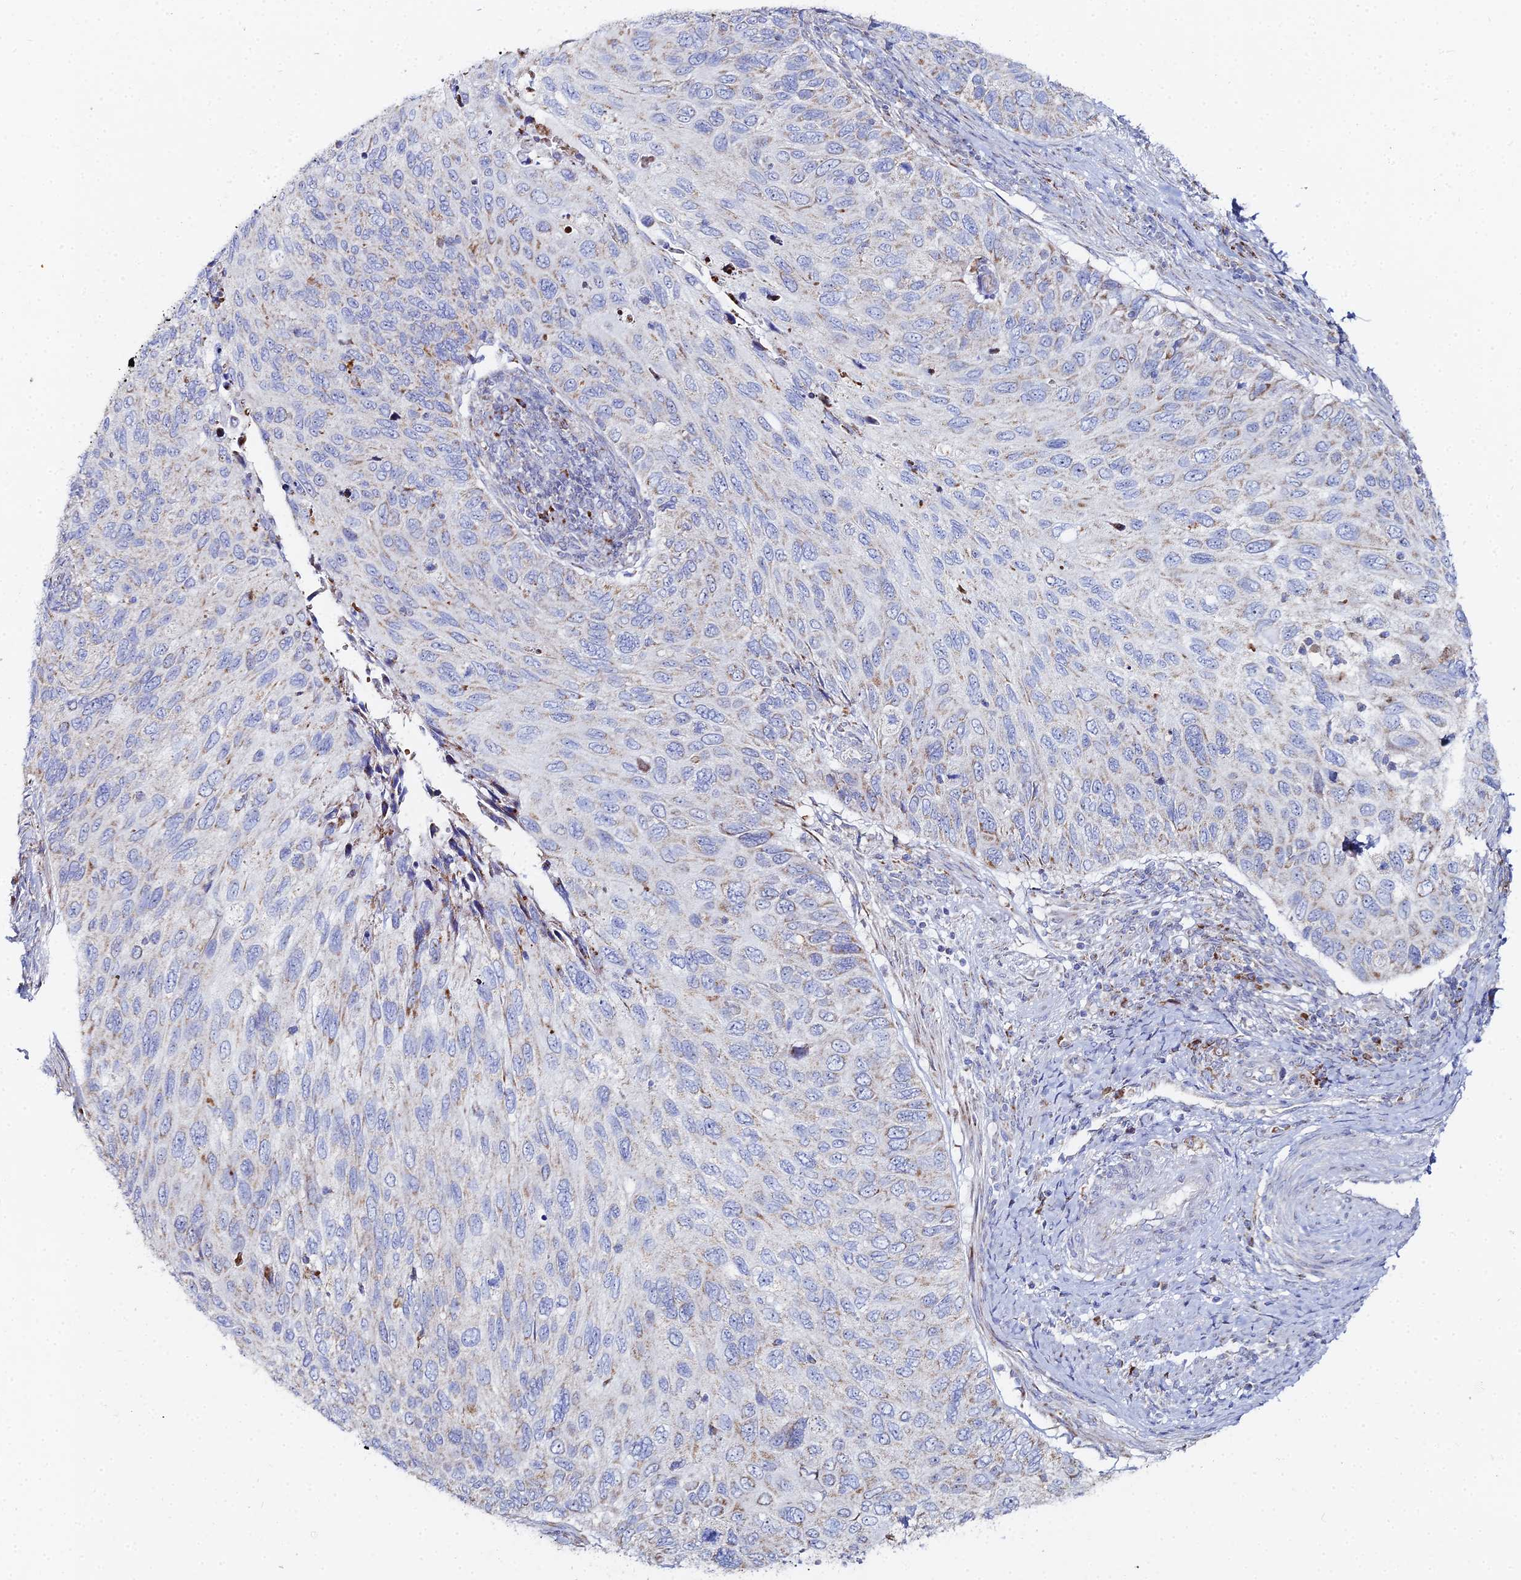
{"staining": {"intensity": "moderate", "quantity": "<25%", "location": "cytoplasmic/membranous"}, "tissue": "cervical cancer", "cell_type": "Tumor cells", "image_type": "cancer", "snomed": [{"axis": "morphology", "description": "Squamous cell carcinoma, NOS"}, {"axis": "topography", "description": "Cervix"}], "caption": "IHC (DAB) staining of squamous cell carcinoma (cervical) reveals moderate cytoplasmic/membranous protein positivity in approximately <25% of tumor cells. (DAB (3,3'-diaminobenzidine) IHC with brightfield microscopy, high magnification).", "gene": "MPC1", "patient": {"sex": "female", "age": 70}}